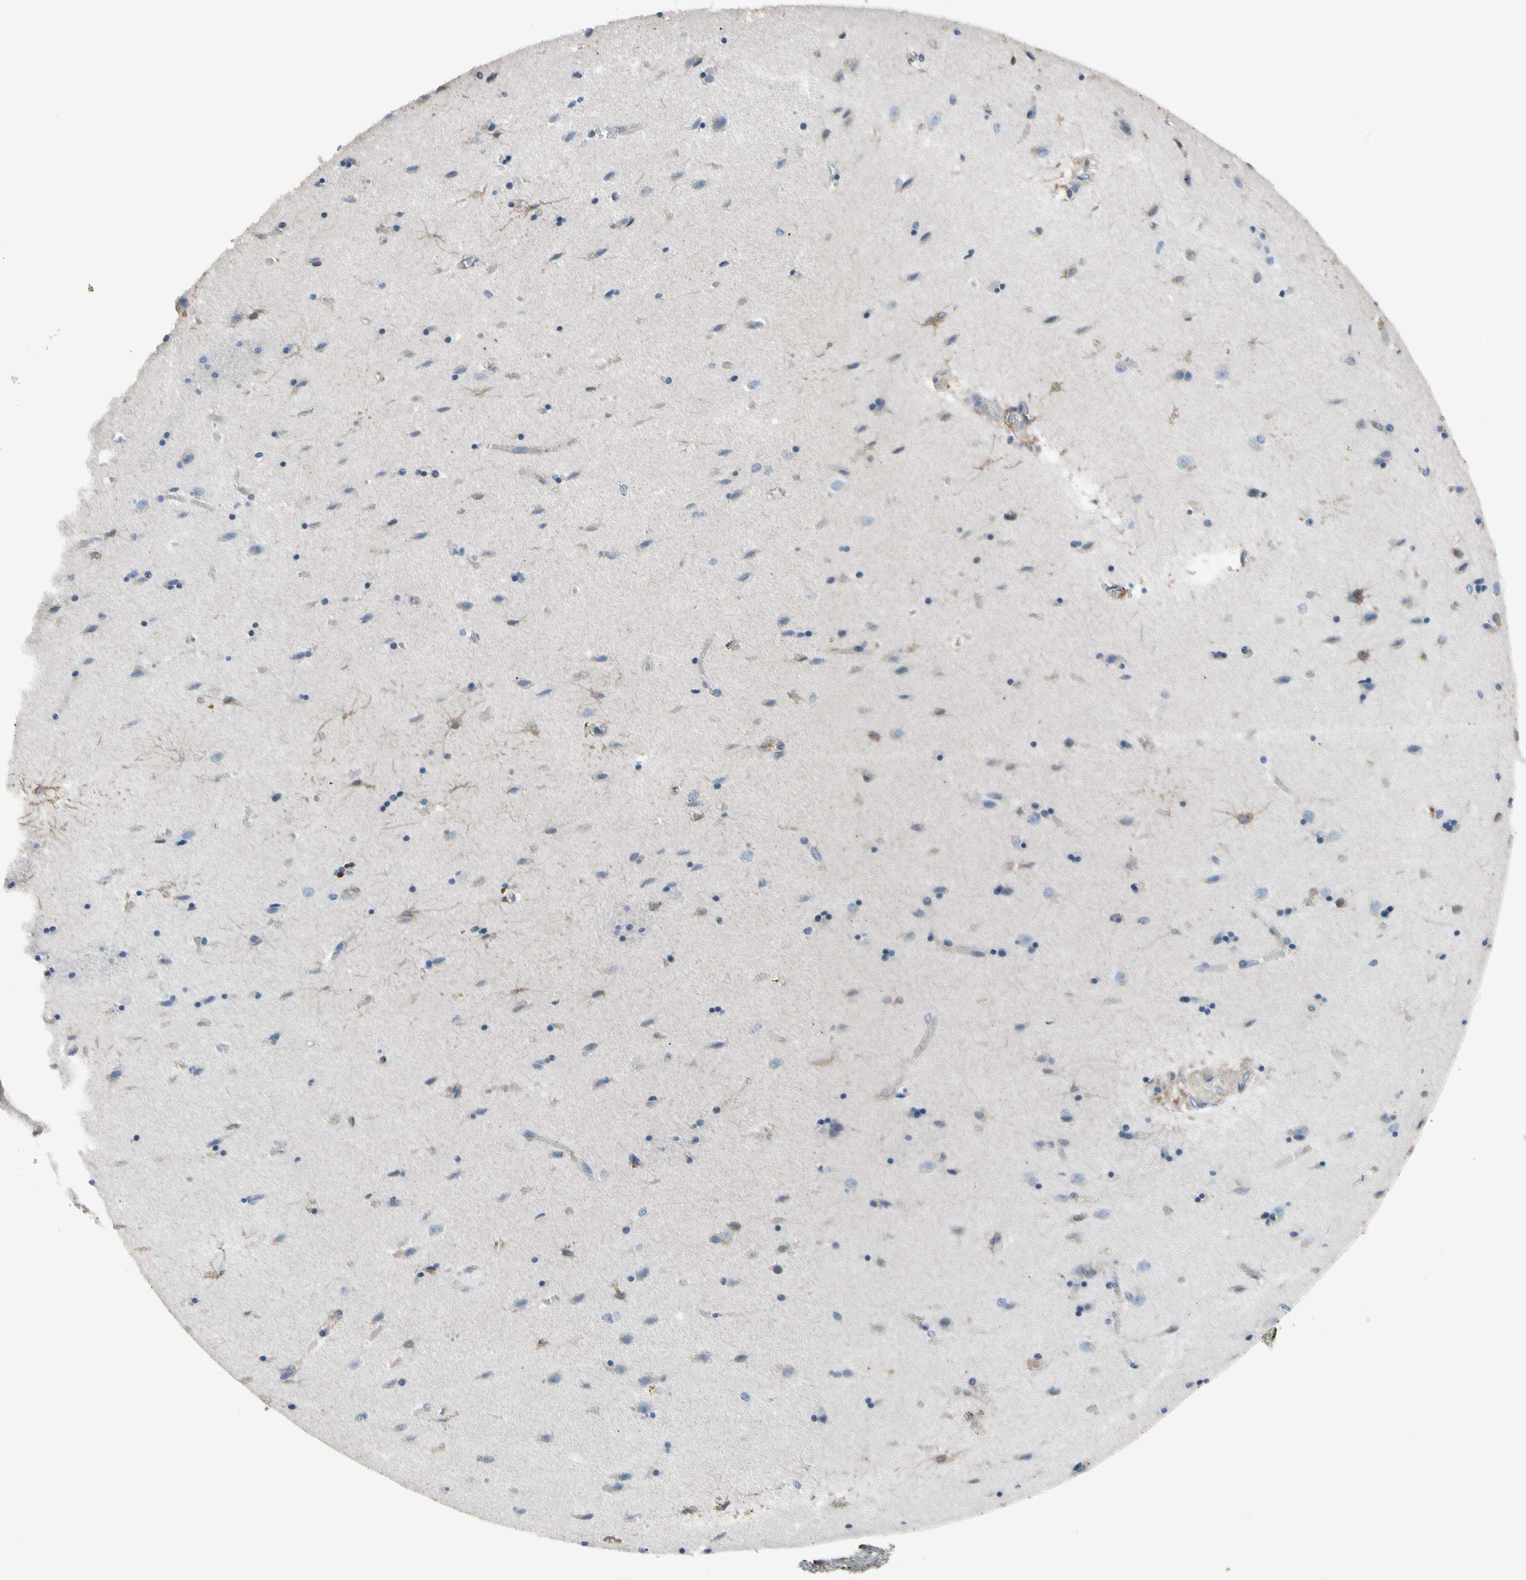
{"staining": {"intensity": "negative", "quantity": "none", "location": "none"}, "tissue": "caudate", "cell_type": "Glial cells", "image_type": "normal", "snomed": [{"axis": "morphology", "description": "Normal tissue, NOS"}, {"axis": "topography", "description": "Lateral ventricle wall"}], "caption": "This is an immunohistochemistry (IHC) histopathology image of benign caudate. There is no expression in glial cells.", "gene": "PIGR", "patient": {"sex": "female", "age": 54}}